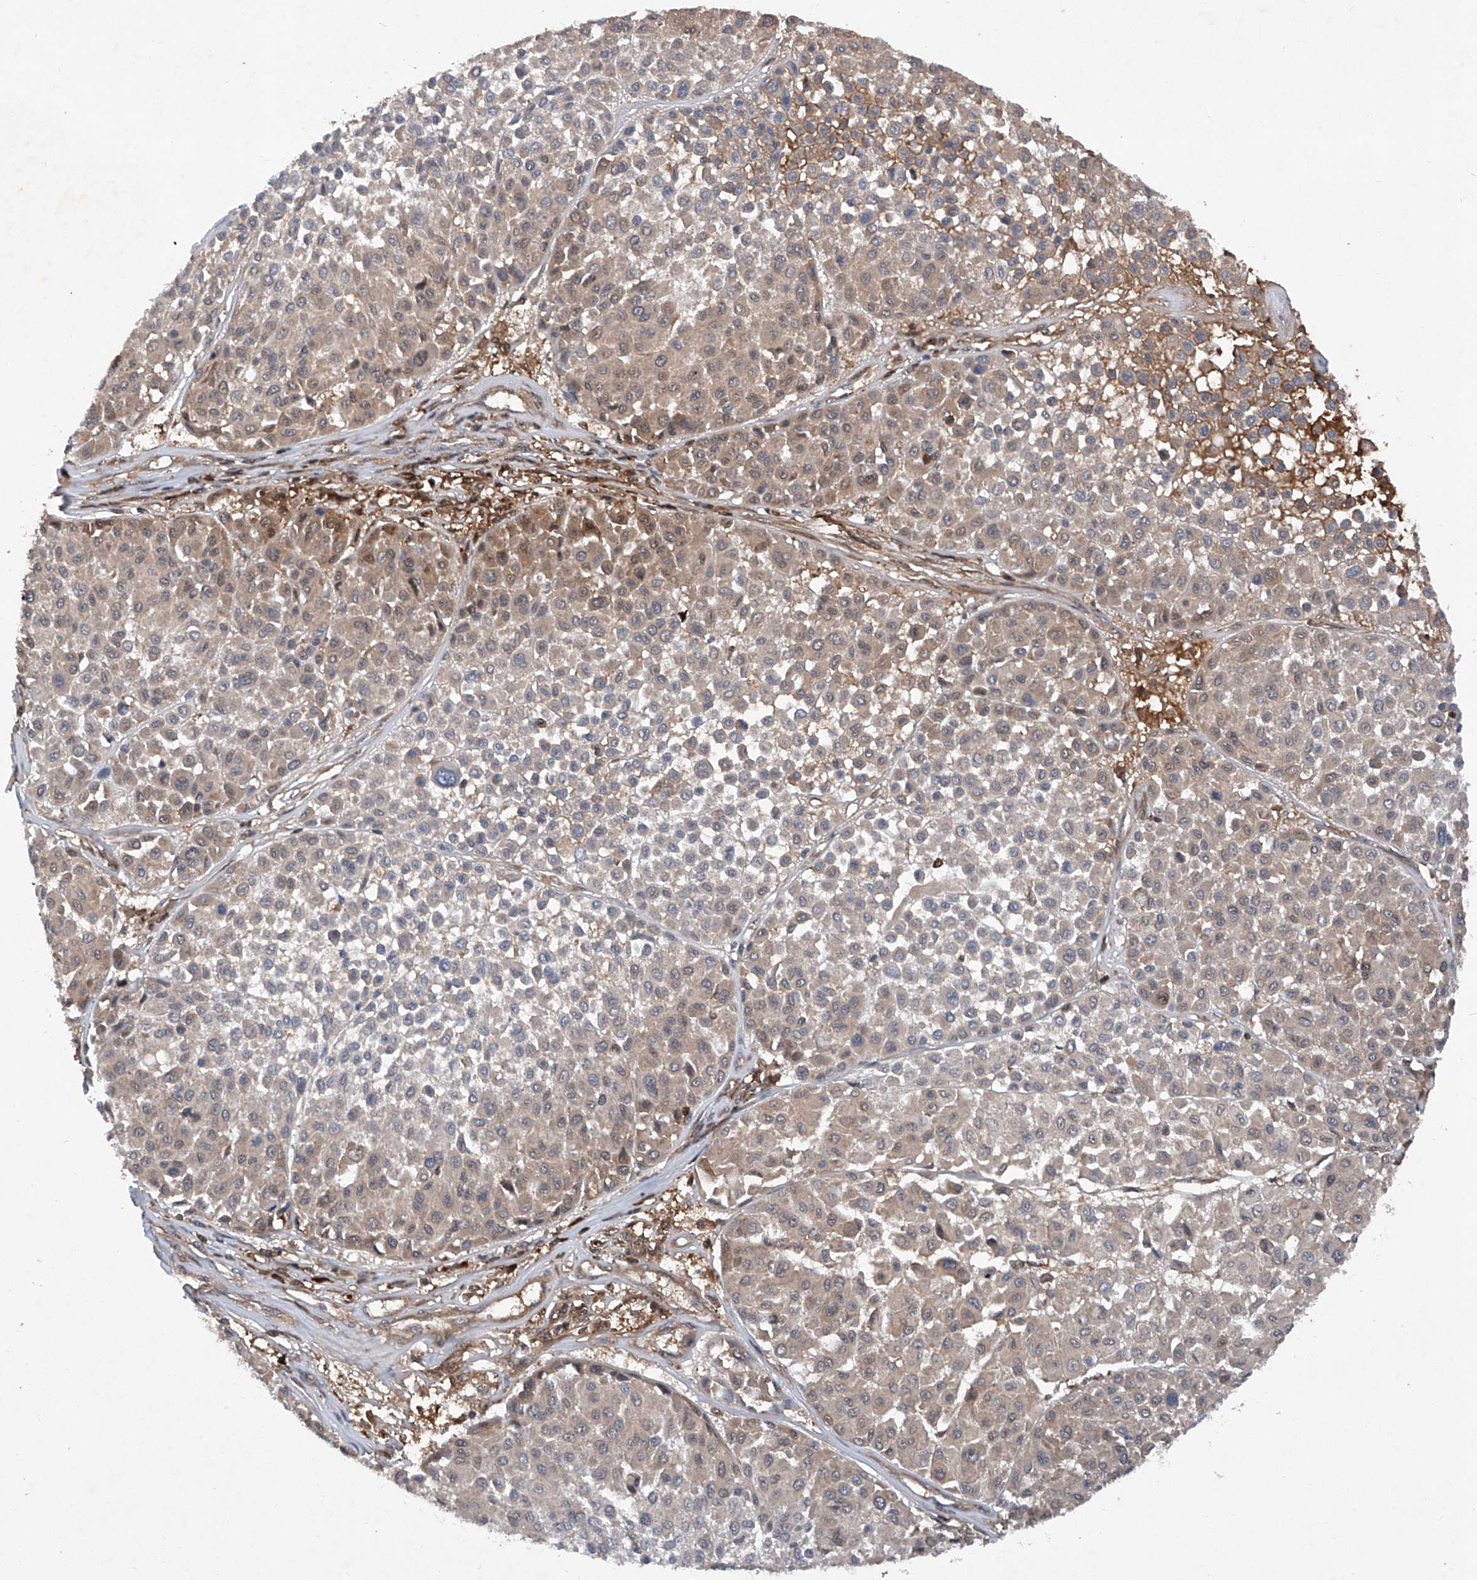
{"staining": {"intensity": "weak", "quantity": "25%-75%", "location": "cytoplasmic/membranous"}, "tissue": "melanoma", "cell_type": "Tumor cells", "image_type": "cancer", "snomed": [{"axis": "morphology", "description": "Malignant melanoma, Metastatic site"}, {"axis": "topography", "description": "Soft tissue"}], "caption": "Malignant melanoma (metastatic site) stained with a brown dye demonstrates weak cytoplasmic/membranous positive staining in about 25%-75% of tumor cells.", "gene": "ASCC3", "patient": {"sex": "male", "age": 41}}